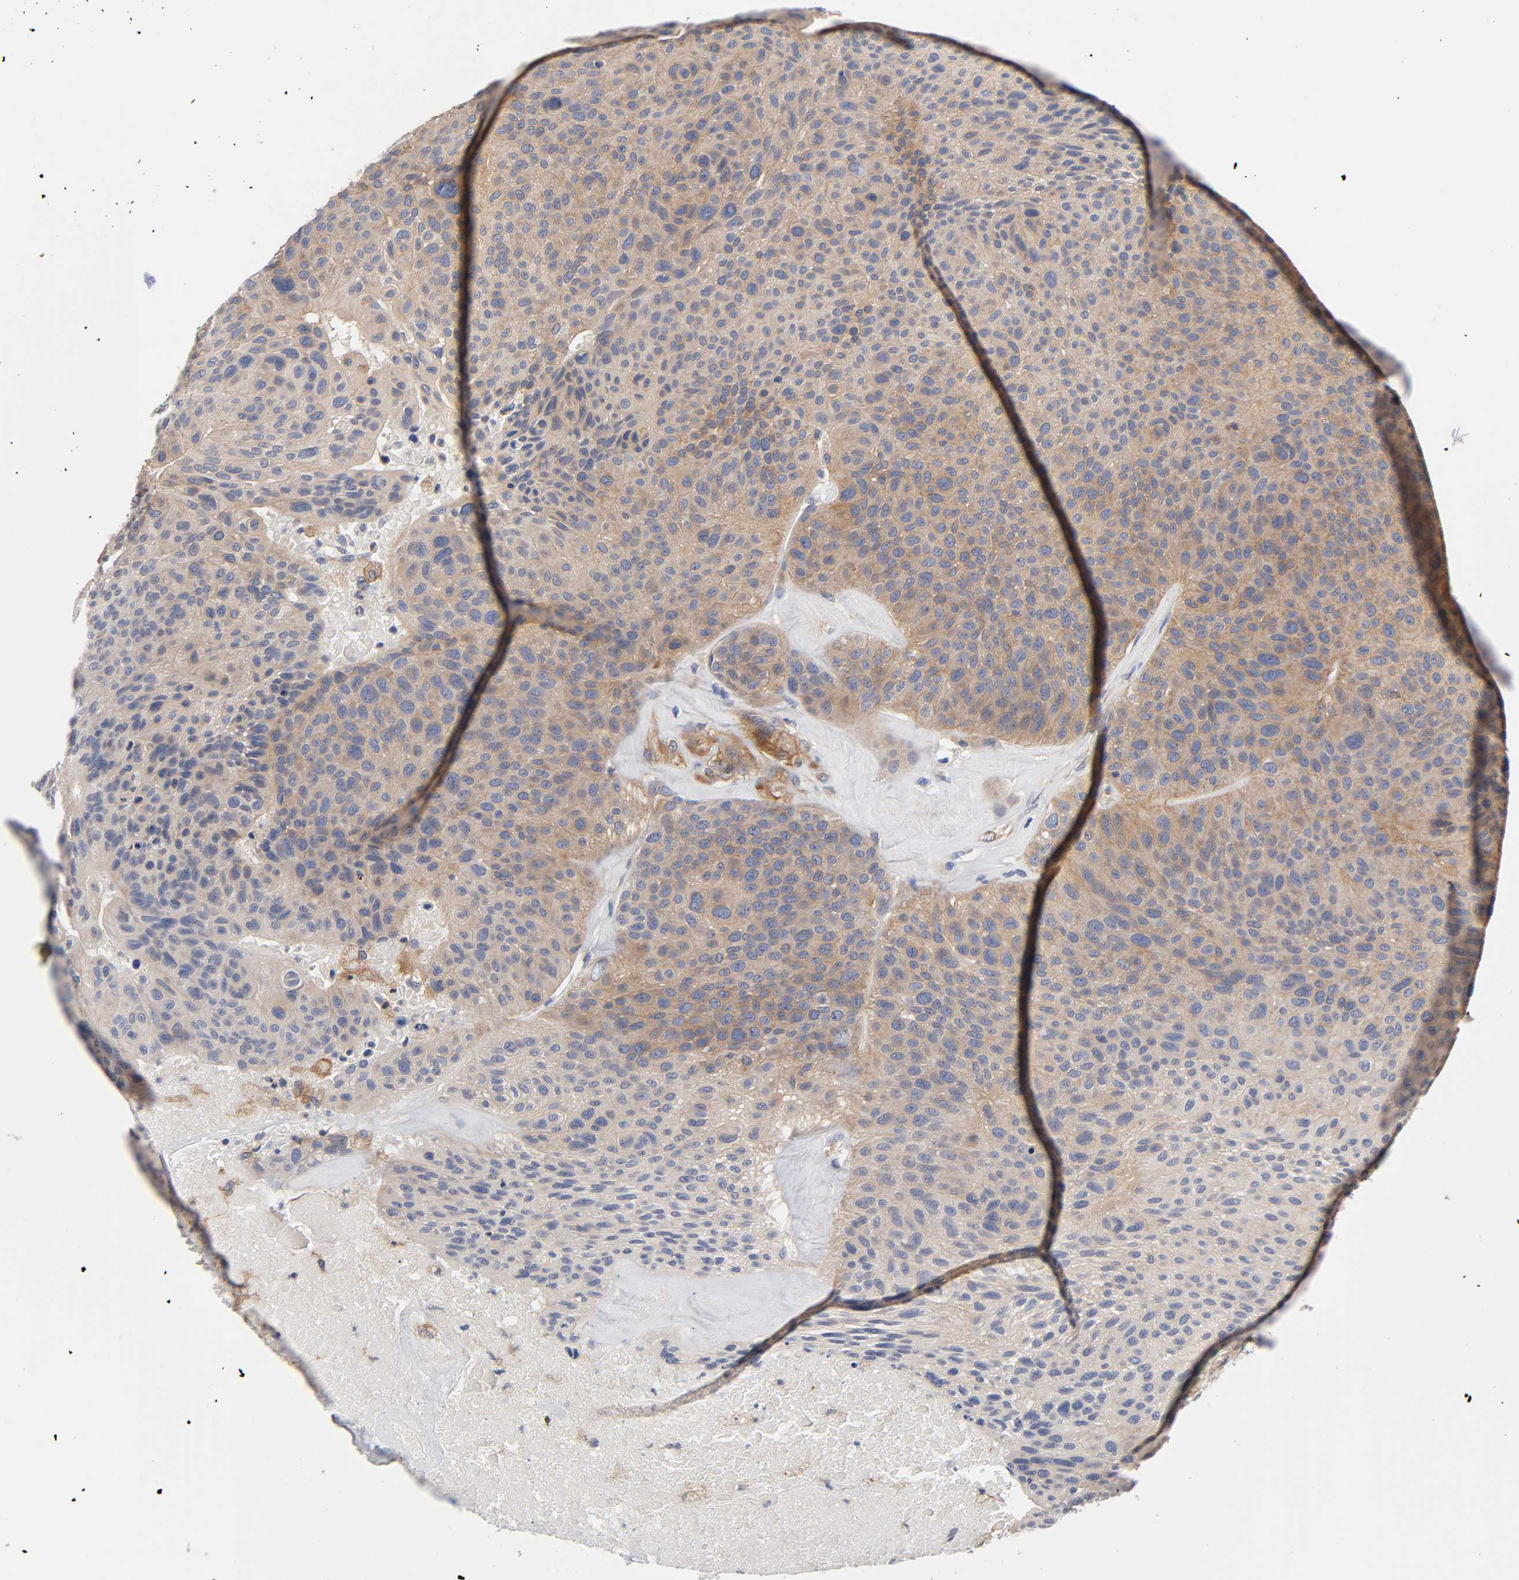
{"staining": {"intensity": "weak", "quantity": "25%-75%", "location": "cytoplasmic/membranous"}, "tissue": "urothelial cancer", "cell_type": "Tumor cells", "image_type": "cancer", "snomed": [{"axis": "morphology", "description": "Urothelial carcinoma, High grade"}, {"axis": "topography", "description": "Urinary bladder"}], "caption": "High-magnification brightfield microscopy of urothelial cancer stained with DAB (brown) and counterstained with hematoxylin (blue). tumor cells exhibit weak cytoplasmic/membranous expression is seen in about25%-75% of cells. The staining was performed using DAB (3,3'-diaminobenzidine), with brown indicating positive protein expression. Nuclei are stained blue with hematoxylin.", "gene": "RAB13", "patient": {"sex": "male", "age": 66}}